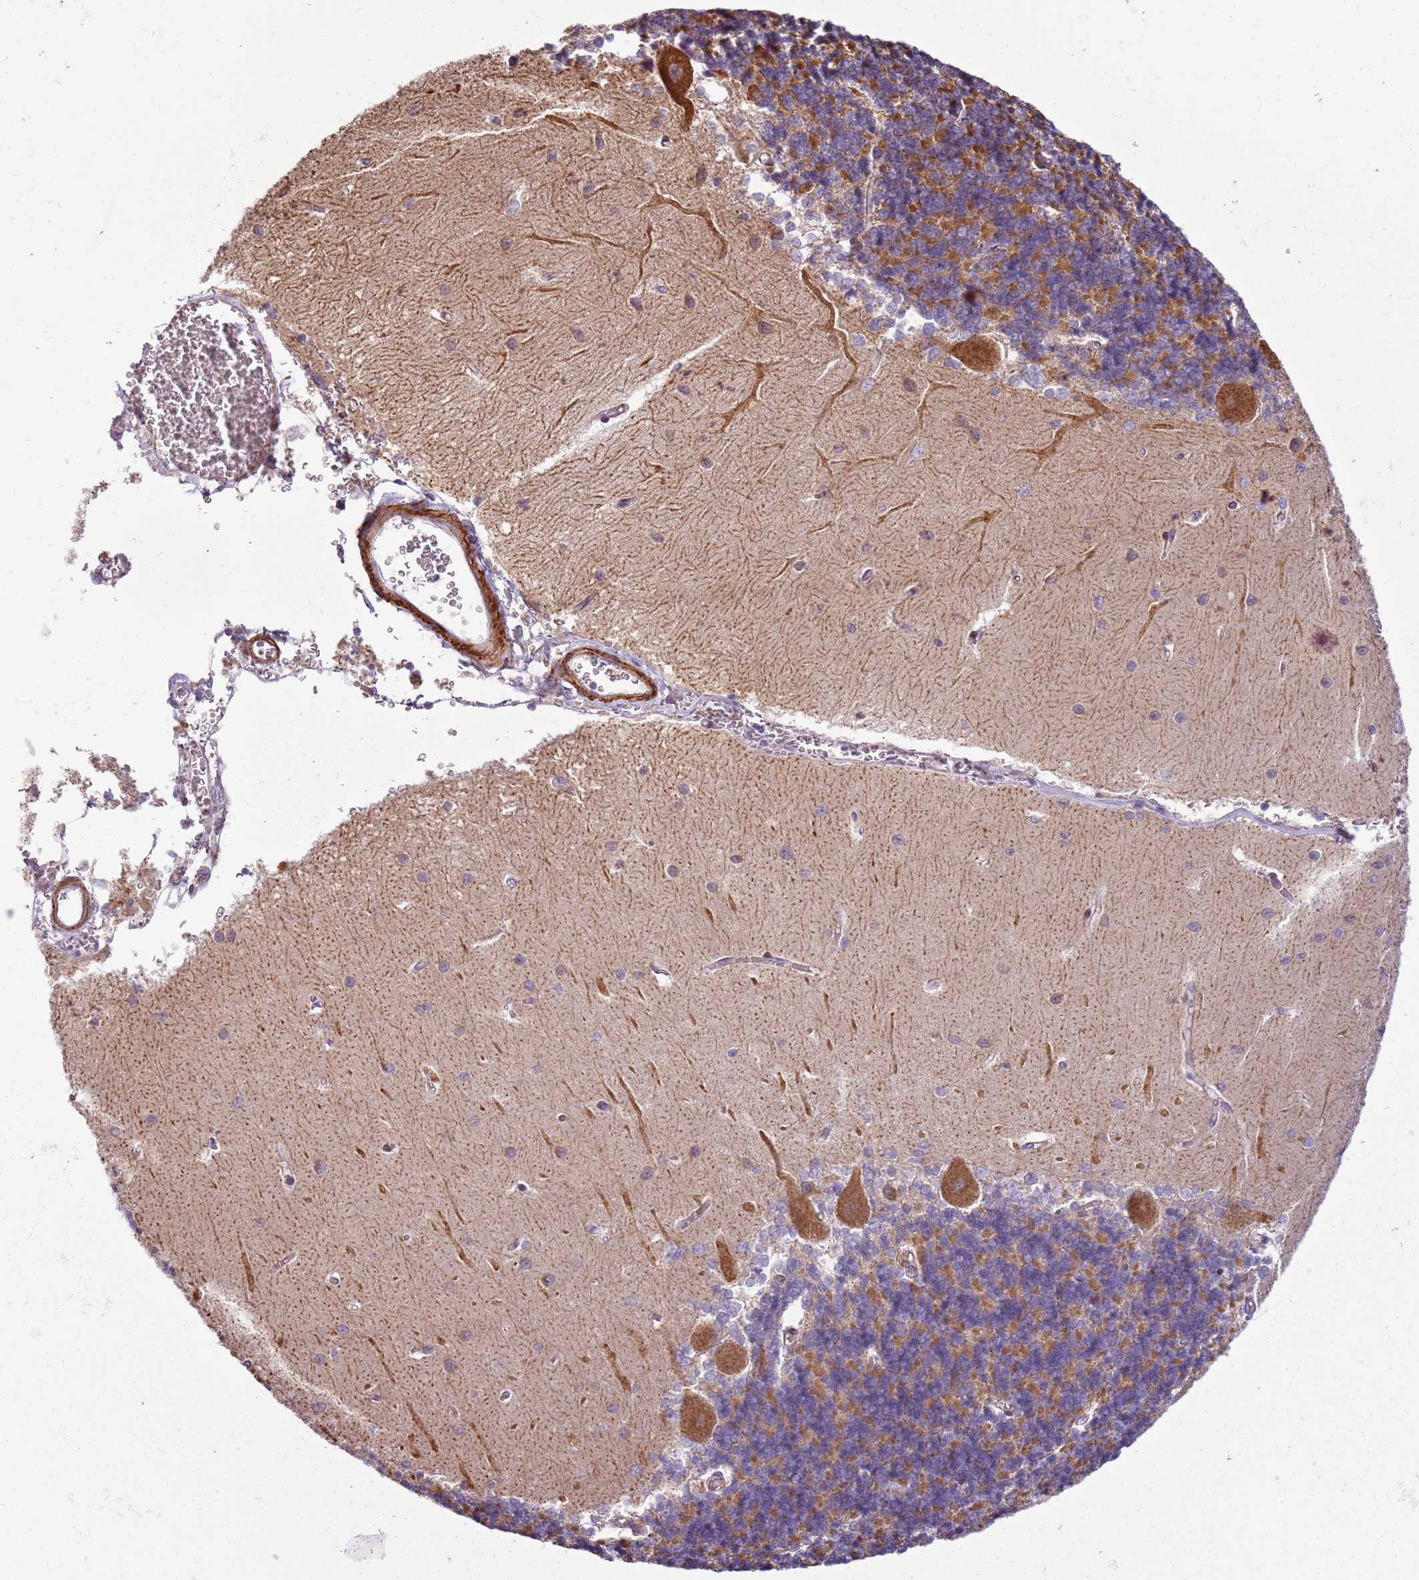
{"staining": {"intensity": "strong", "quantity": "25%-75%", "location": "cytoplasmic/membranous"}, "tissue": "cerebellum", "cell_type": "Cells in granular layer", "image_type": "normal", "snomed": [{"axis": "morphology", "description": "Normal tissue, NOS"}, {"axis": "topography", "description": "Cerebellum"}], "caption": "Immunohistochemistry (IHC) image of benign cerebellum: human cerebellum stained using IHC exhibits high levels of strong protein expression localized specifically in the cytoplasmic/membranous of cells in granular layer, appearing as a cytoplasmic/membranous brown color.", "gene": "PVRIG", "patient": {"sex": "male", "age": 37}}